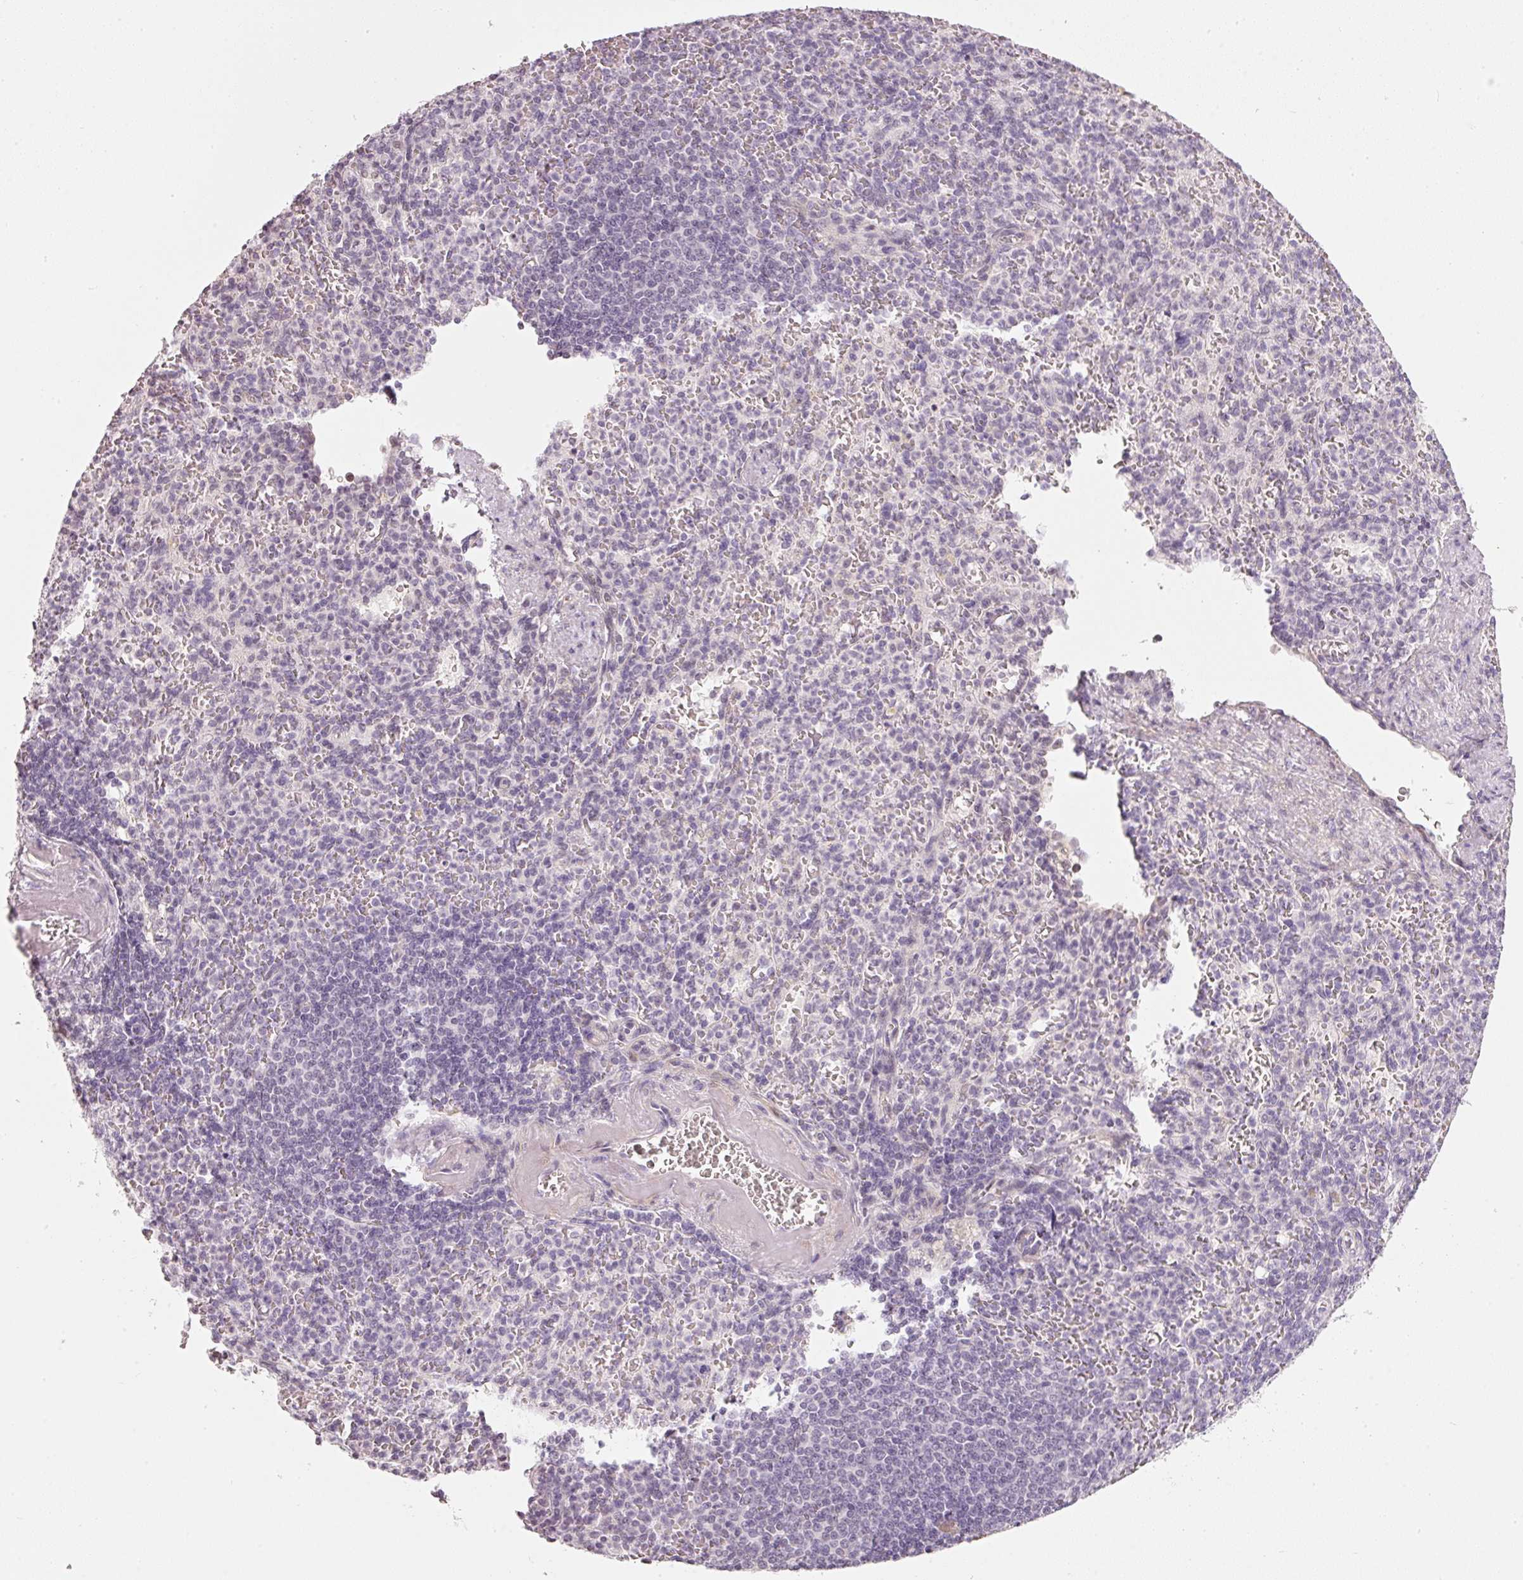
{"staining": {"intensity": "negative", "quantity": "none", "location": "none"}, "tissue": "spleen", "cell_type": "Cells in red pulp", "image_type": "normal", "snomed": [{"axis": "morphology", "description": "Normal tissue, NOS"}, {"axis": "topography", "description": "Spleen"}], "caption": "High magnification brightfield microscopy of benign spleen stained with DAB (brown) and counterstained with hematoxylin (blue): cells in red pulp show no significant staining. (DAB immunohistochemistry with hematoxylin counter stain).", "gene": "NRDE2", "patient": {"sex": "female", "age": 74}}